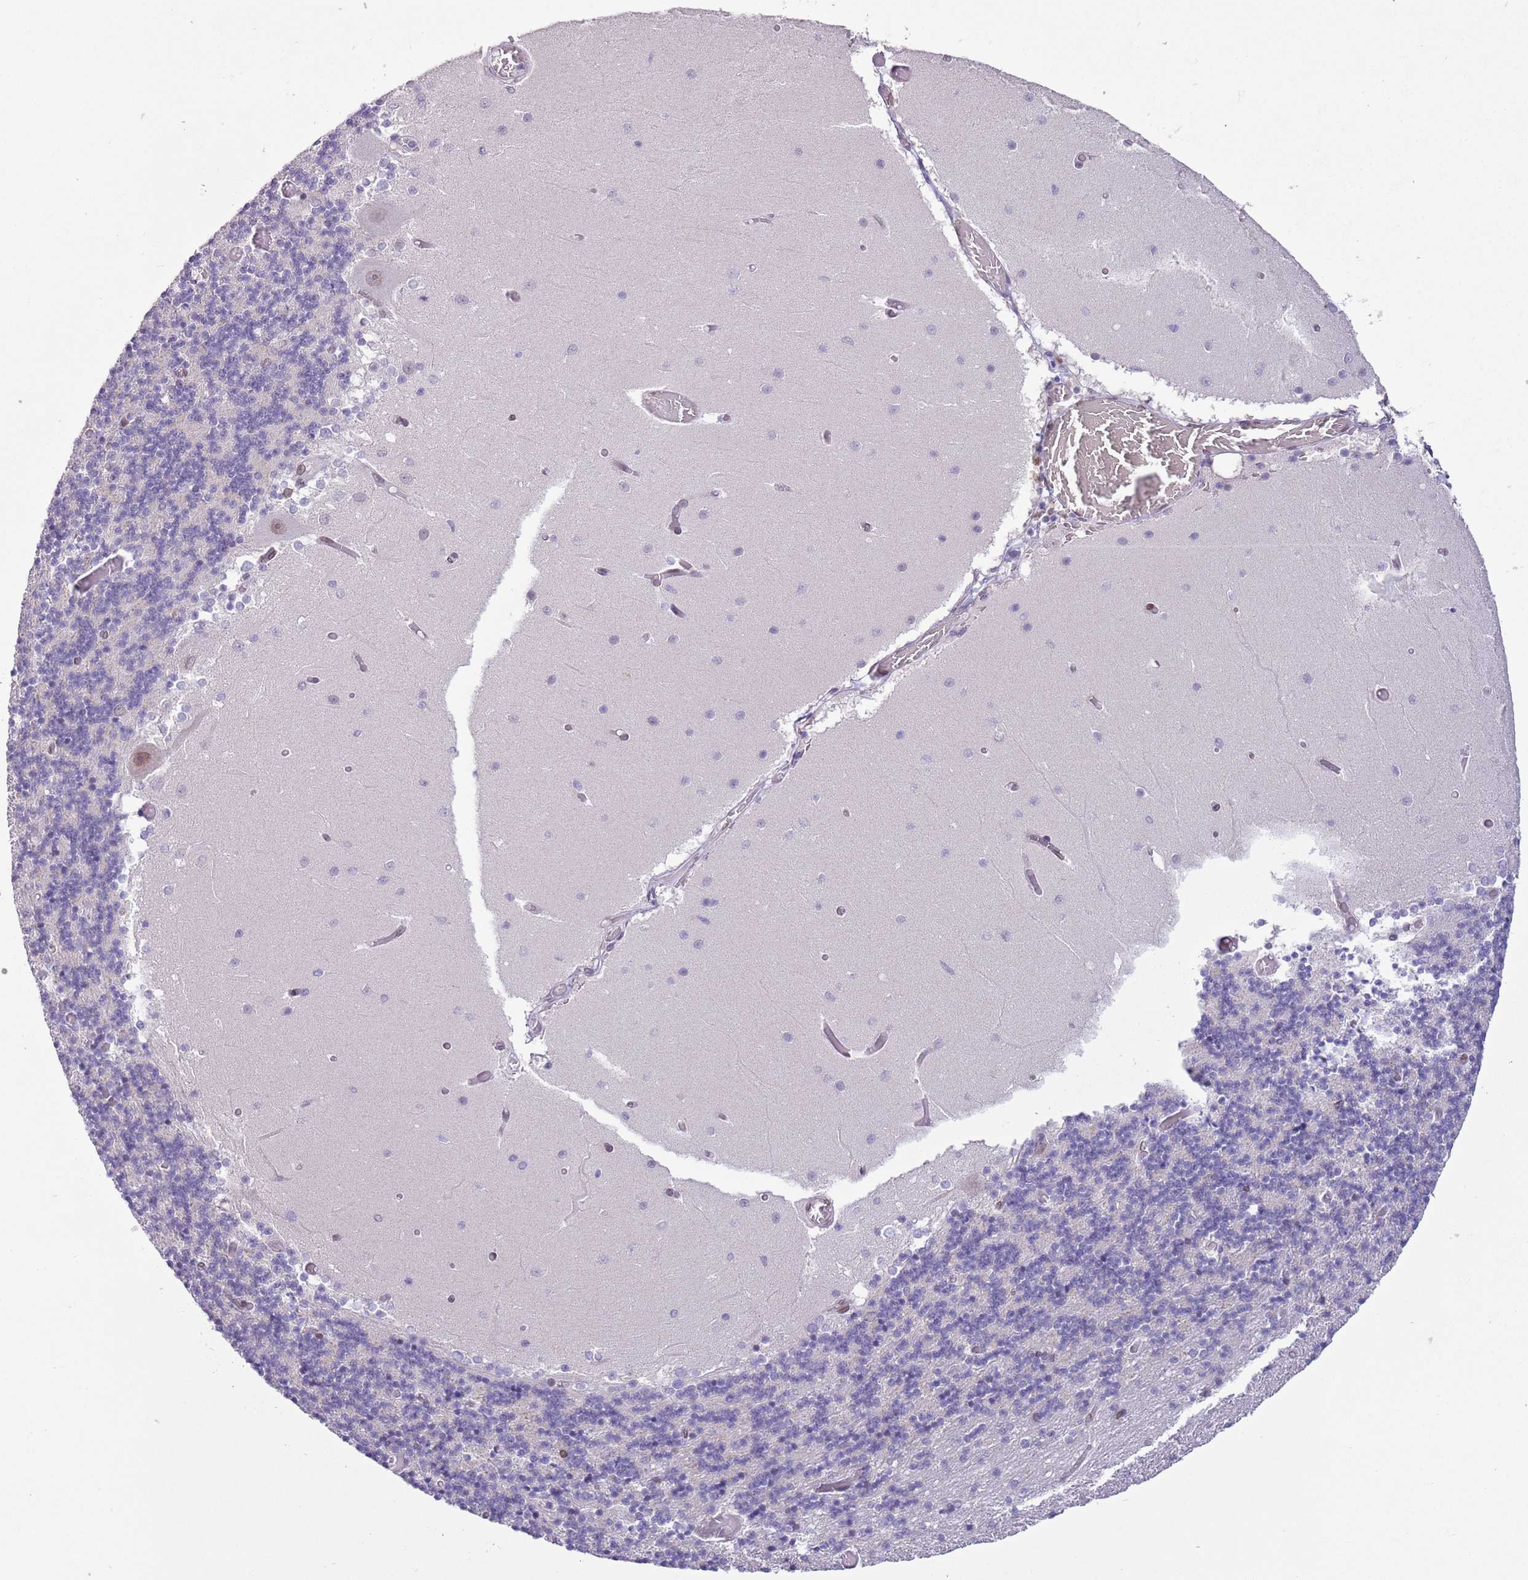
{"staining": {"intensity": "moderate", "quantity": "<25%", "location": "nuclear"}, "tissue": "cerebellum", "cell_type": "Cells in granular layer", "image_type": "normal", "snomed": [{"axis": "morphology", "description": "Normal tissue, NOS"}, {"axis": "topography", "description": "Cerebellum"}], "caption": "Benign cerebellum displays moderate nuclear staining in about <25% of cells in granular layer, visualized by immunohistochemistry. (DAB (3,3'-diaminobenzidine) = brown stain, brightfield microscopy at high magnification).", "gene": "ZGLP1", "patient": {"sex": "female", "age": 28}}